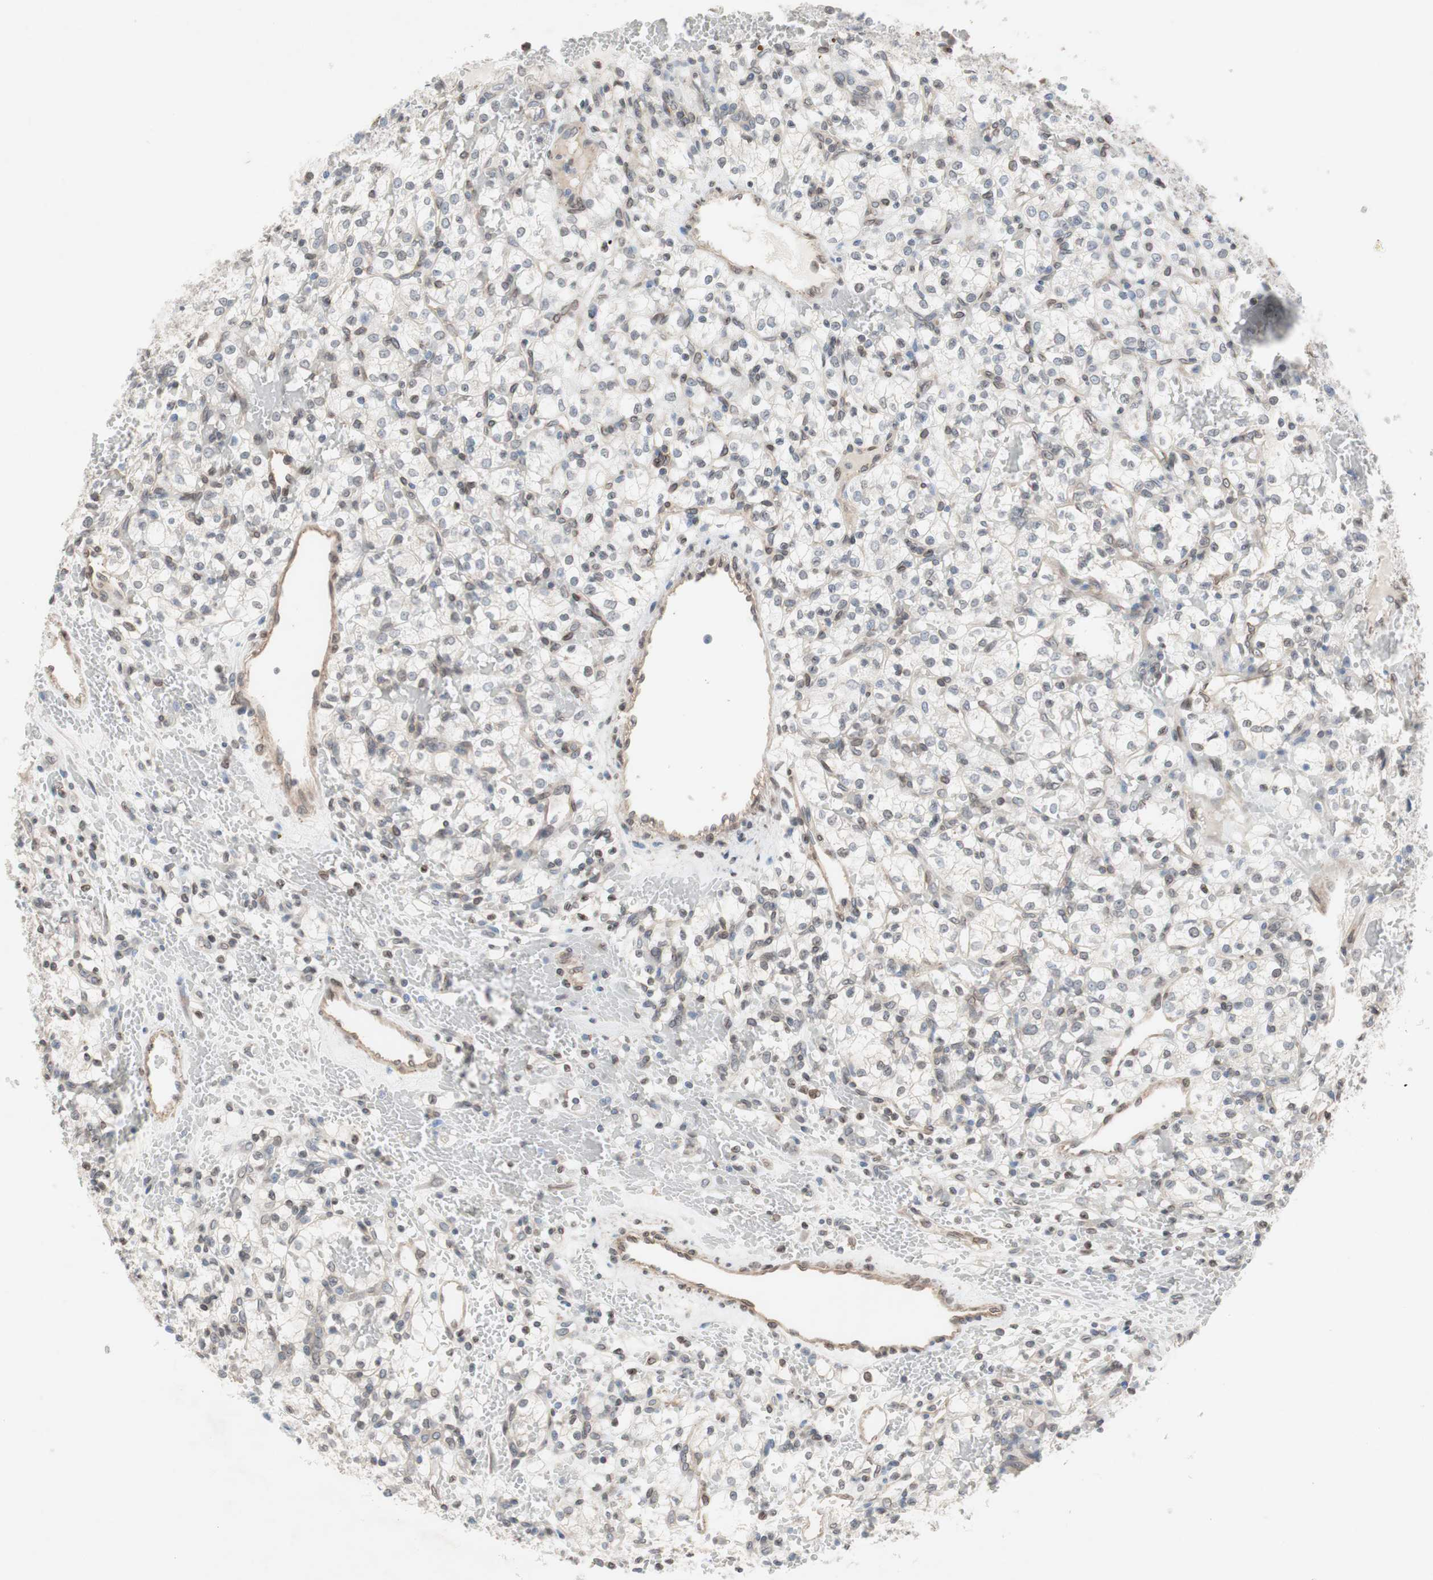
{"staining": {"intensity": "weak", "quantity": "25%-75%", "location": "cytoplasmic/membranous,nuclear"}, "tissue": "renal cancer", "cell_type": "Tumor cells", "image_type": "cancer", "snomed": [{"axis": "morphology", "description": "Adenocarcinoma, NOS"}, {"axis": "topography", "description": "Kidney"}], "caption": "The image displays immunohistochemical staining of adenocarcinoma (renal). There is weak cytoplasmic/membranous and nuclear positivity is identified in about 25%-75% of tumor cells.", "gene": "ARNT2", "patient": {"sex": "female", "age": 60}}